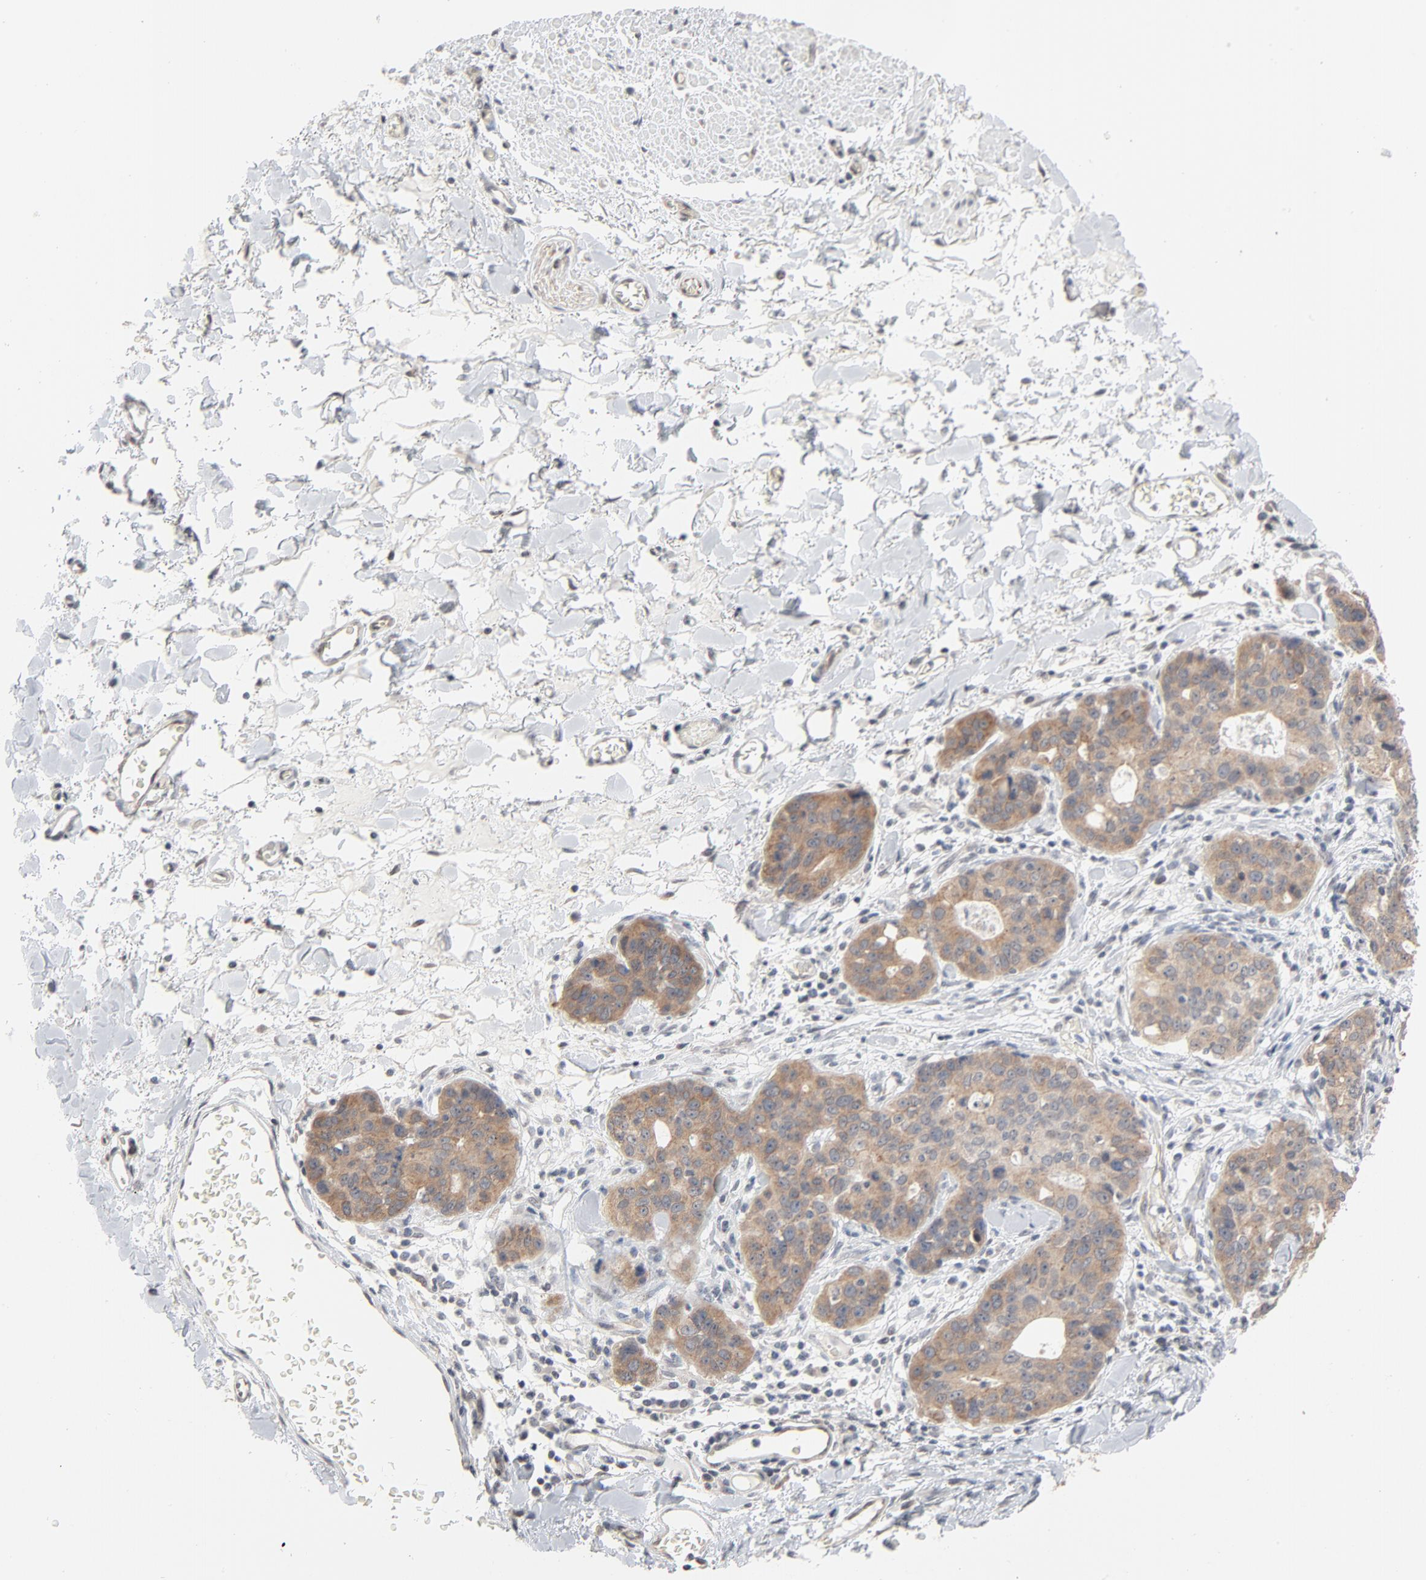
{"staining": {"intensity": "moderate", "quantity": ">75%", "location": "cytoplasmic/membranous"}, "tissue": "stomach cancer", "cell_type": "Tumor cells", "image_type": "cancer", "snomed": [{"axis": "morphology", "description": "Adenocarcinoma, NOS"}, {"axis": "topography", "description": "Esophagus"}, {"axis": "topography", "description": "Stomach"}], "caption": "This image exhibits IHC staining of human stomach cancer (adenocarcinoma), with medium moderate cytoplasmic/membranous expression in approximately >75% of tumor cells.", "gene": "ITPR3", "patient": {"sex": "male", "age": 74}}